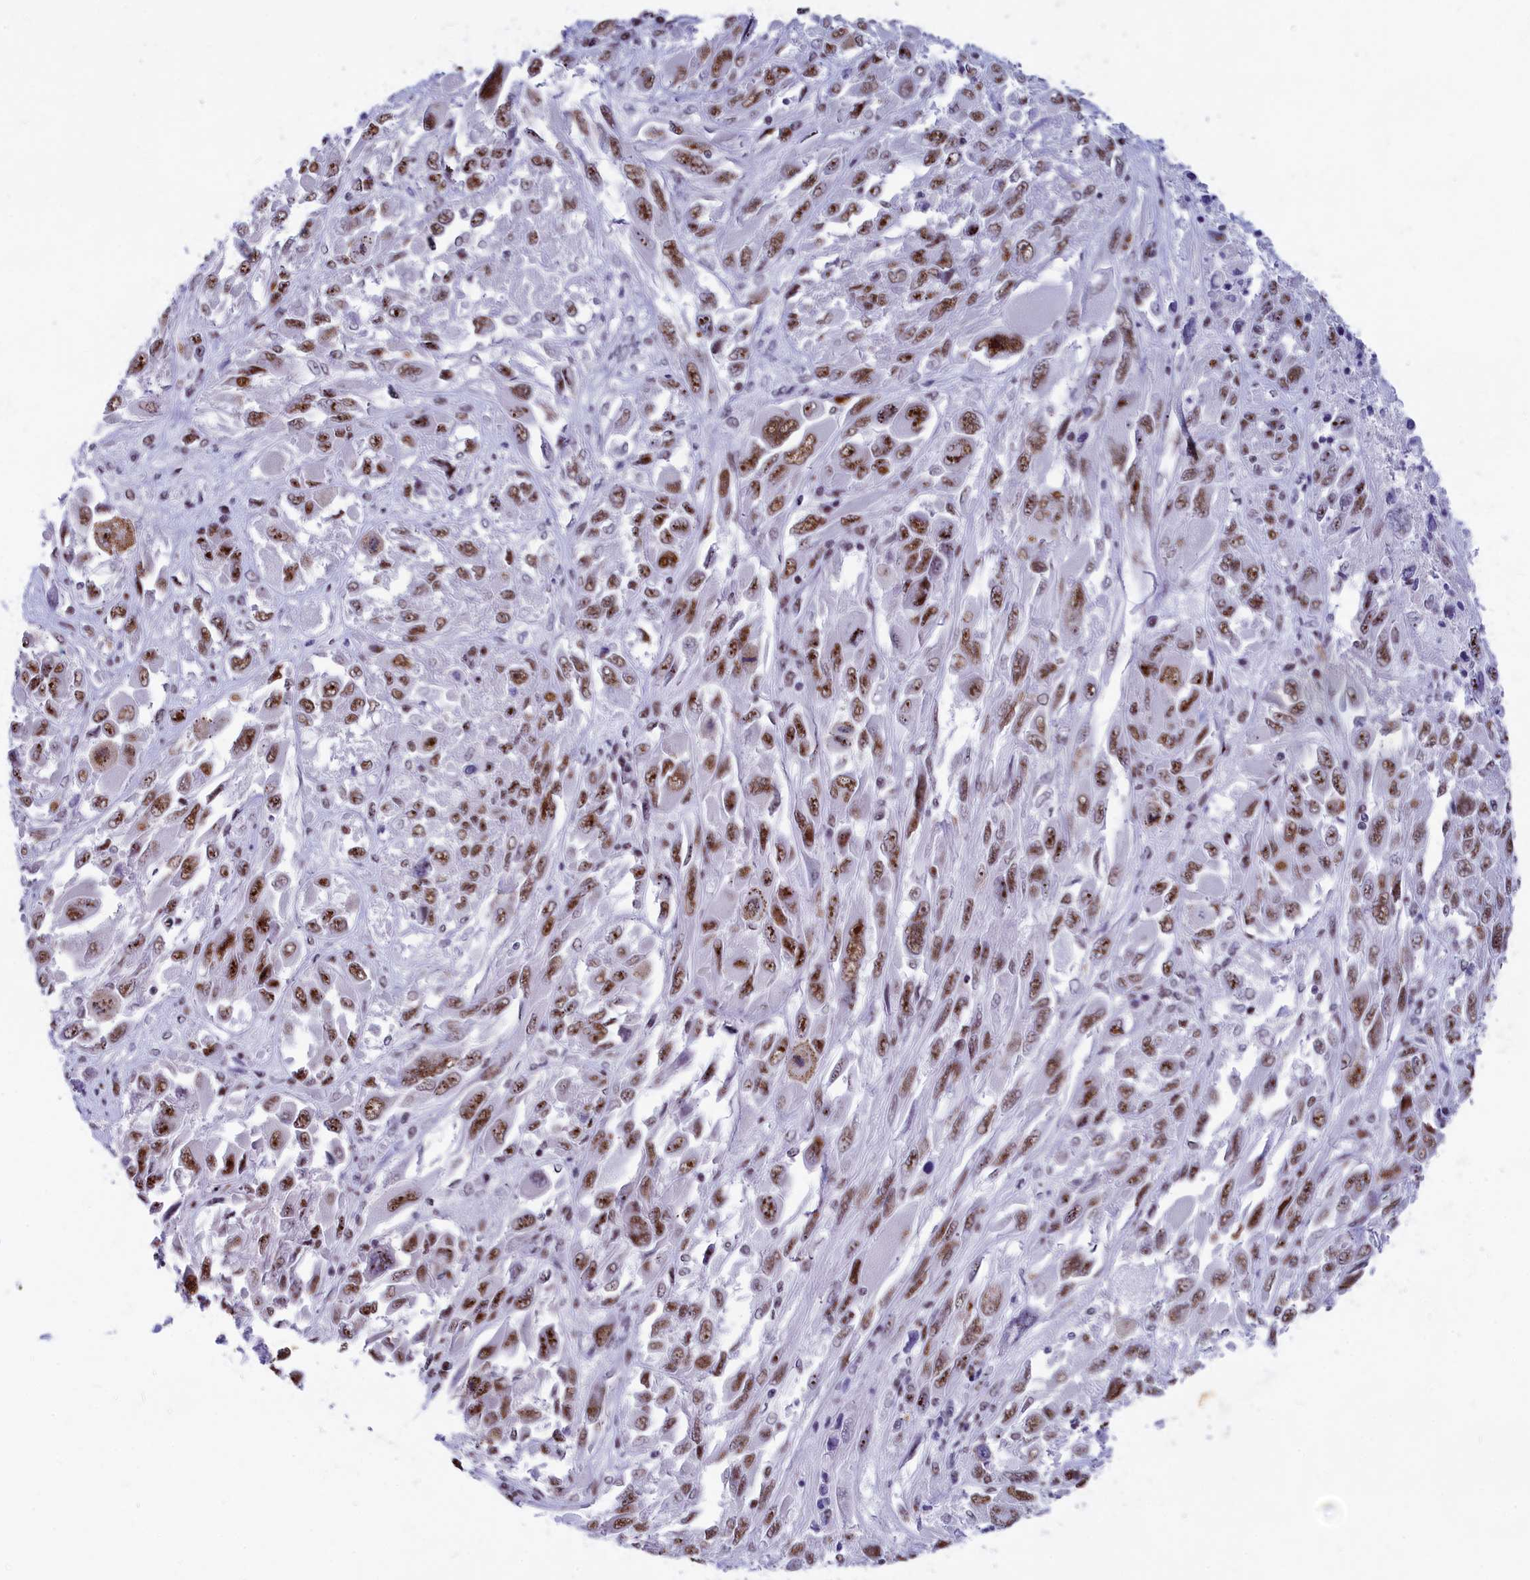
{"staining": {"intensity": "moderate", "quantity": ">75%", "location": "nuclear"}, "tissue": "melanoma", "cell_type": "Tumor cells", "image_type": "cancer", "snomed": [{"axis": "morphology", "description": "Malignant melanoma, NOS"}, {"axis": "topography", "description": "Skin"}], "caption": "Protein staining by IHC demonstrates moderate nuclear expression in approximately >75% of tumor cells in melanoma.", "gene": "NSA2", "patient": {"sex": "female", "age": 91}}